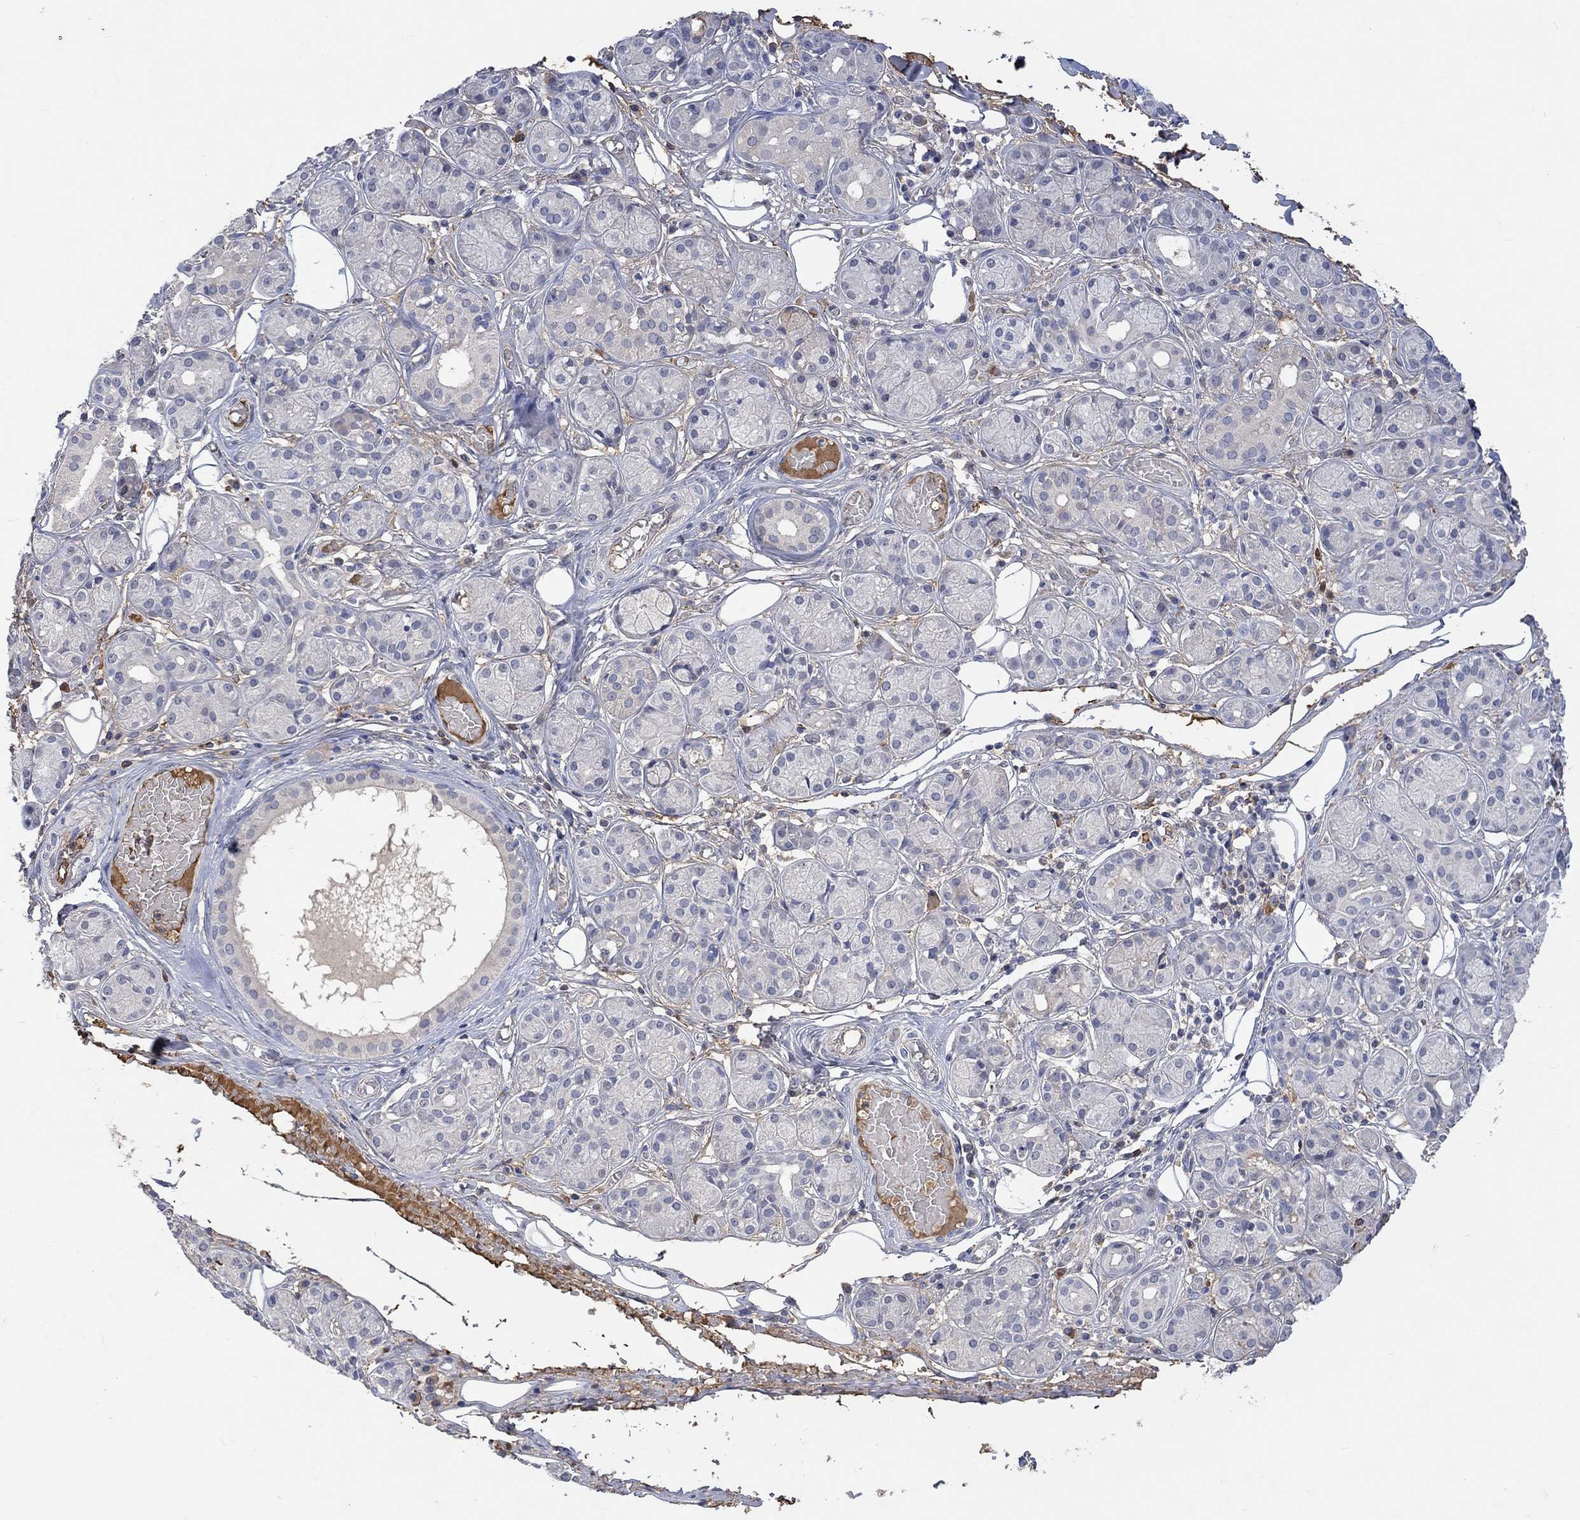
{"staining": {"intensity": "negative", "quantity": "none", "location": "none"}, "tissue": "salivary gland", "cell_type": "Glandular cells", "image_type": "normal", "snomed": [{"axis": "morphology", "description": "Normal tissue, NOS"}, {"axis": "topography", "description": "Salivary gland"}, {"axis": "topography", "description": "Peripheral nerve tissue"}], "caption": "Immunohistochemistry (IHC) of normal salivary gland demonstrates no expression in glandular cells.", "gene": "MSTN", "patient": {"sex": "male", "age": 71}}